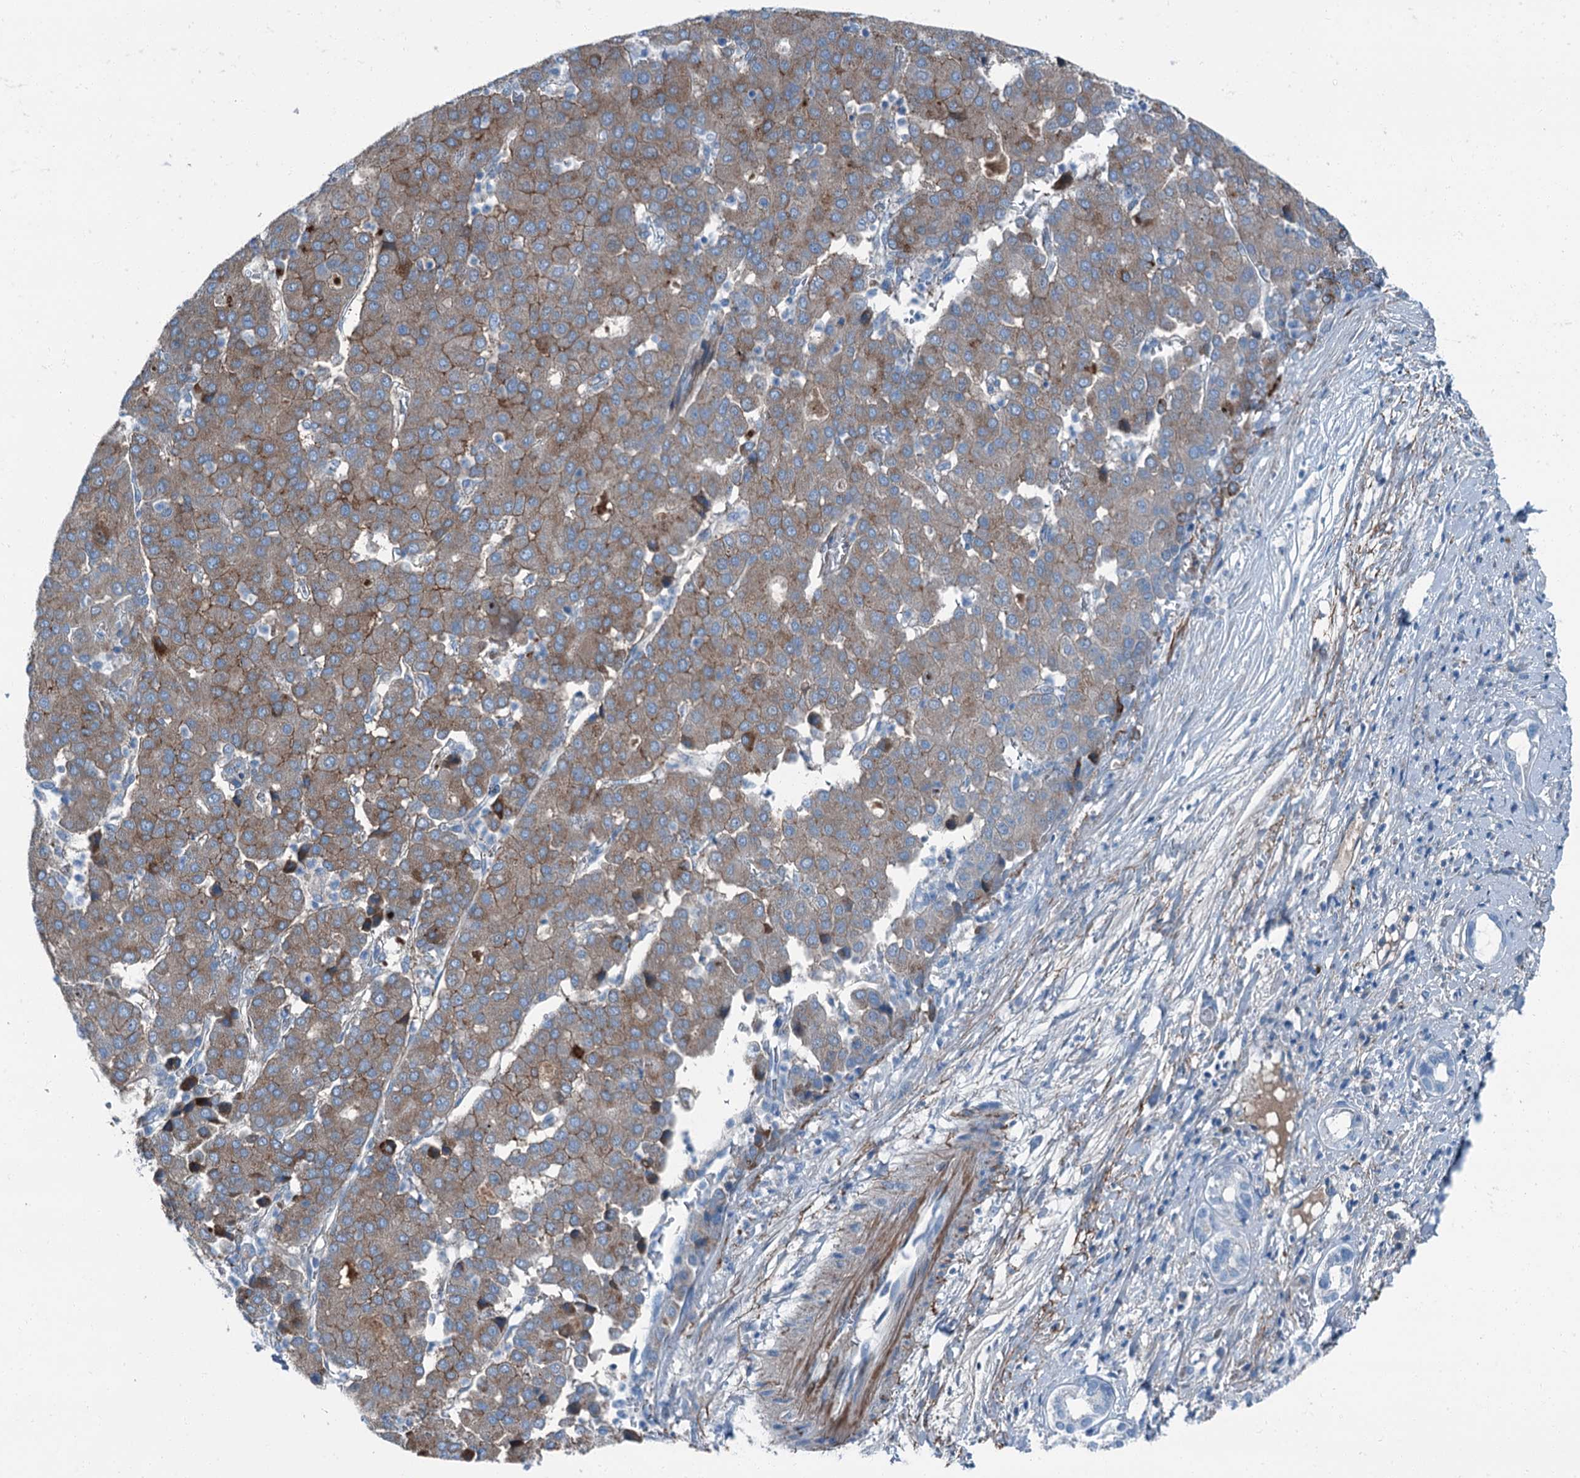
{"staining": {"intensity": "moderate", "quantity": "25%-75%", "location": "cytoplasmic/membranous"}, "tissue": "liver cancer", "cell_type": "Tumor cells", "image_type": "cancer", "snomed": [{"axis": "morphology", "description": "Carcinoma, Hepatocellular, NOS"}, {"axis": "topography", "description": "Liver"}], "caption": "There is medium levels of moderate cytoplasmic/membranous staining in tumor cells of liver cancer (hepatocellular carcinoma), as demonstrated by immunohistochemical staining (brown color).", "gene": "AXL", "patient": {"sex": "male", "age": 65}}